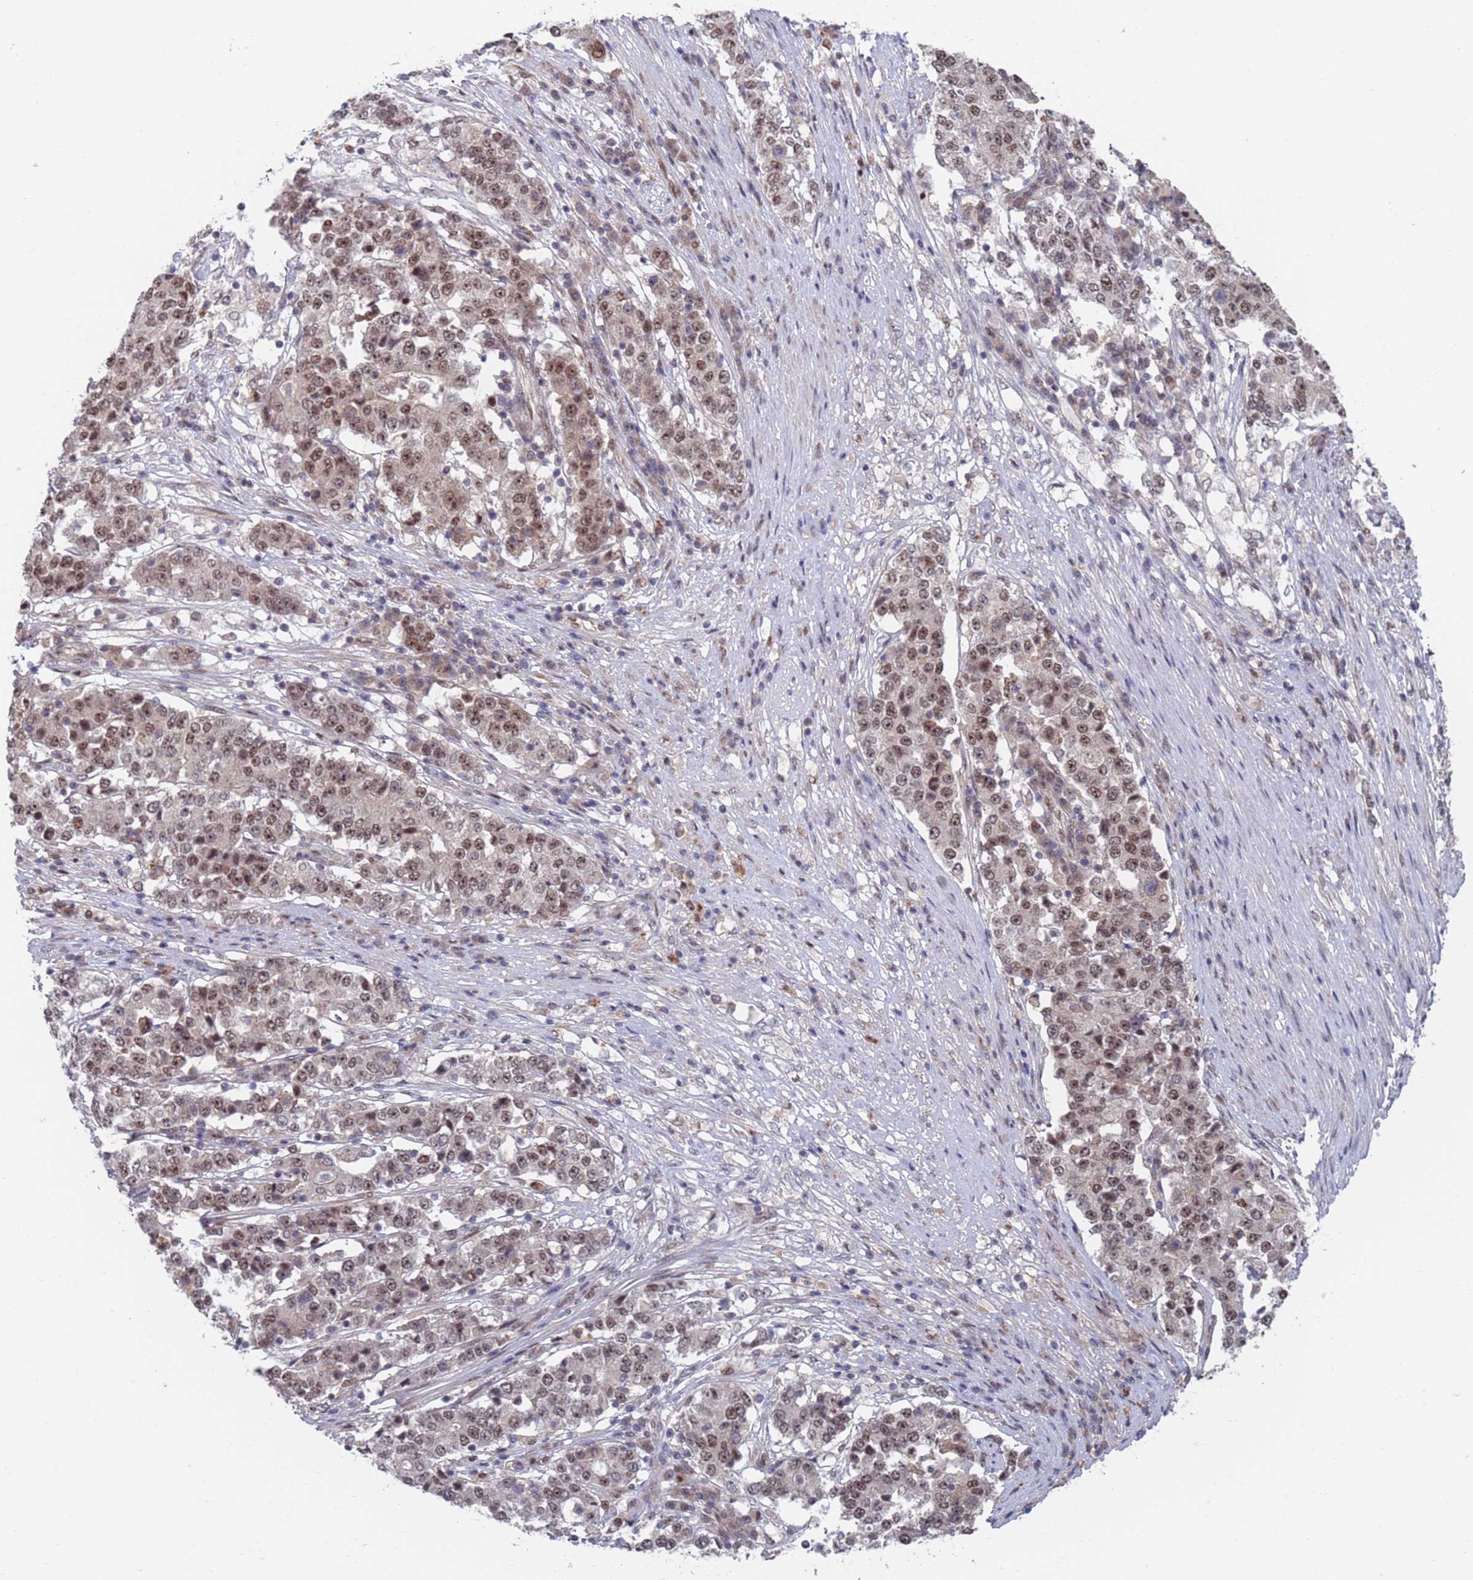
{"staining": {"intensity": "moderate", "quantity": "25%-75%", "location": "nuclear"}, "tissue": "stomach cancer", "cell_type": "Tumor cells", "image_type": "cancer", "snomed": [{"axis": "morphology", "description": "Adenocarcinoma, NOS"}, {"axis": "topography", "description": "Stomach"}], "caption": "High-power microscopy captured an immunohistochemistry micrograph of stomach adenocarcinoma, revealing moderate nuclear positivity in approximately 25%-75% of tumor cells.", "gene": "RPP25", "patient": {"sex": "male", "age": 59}}